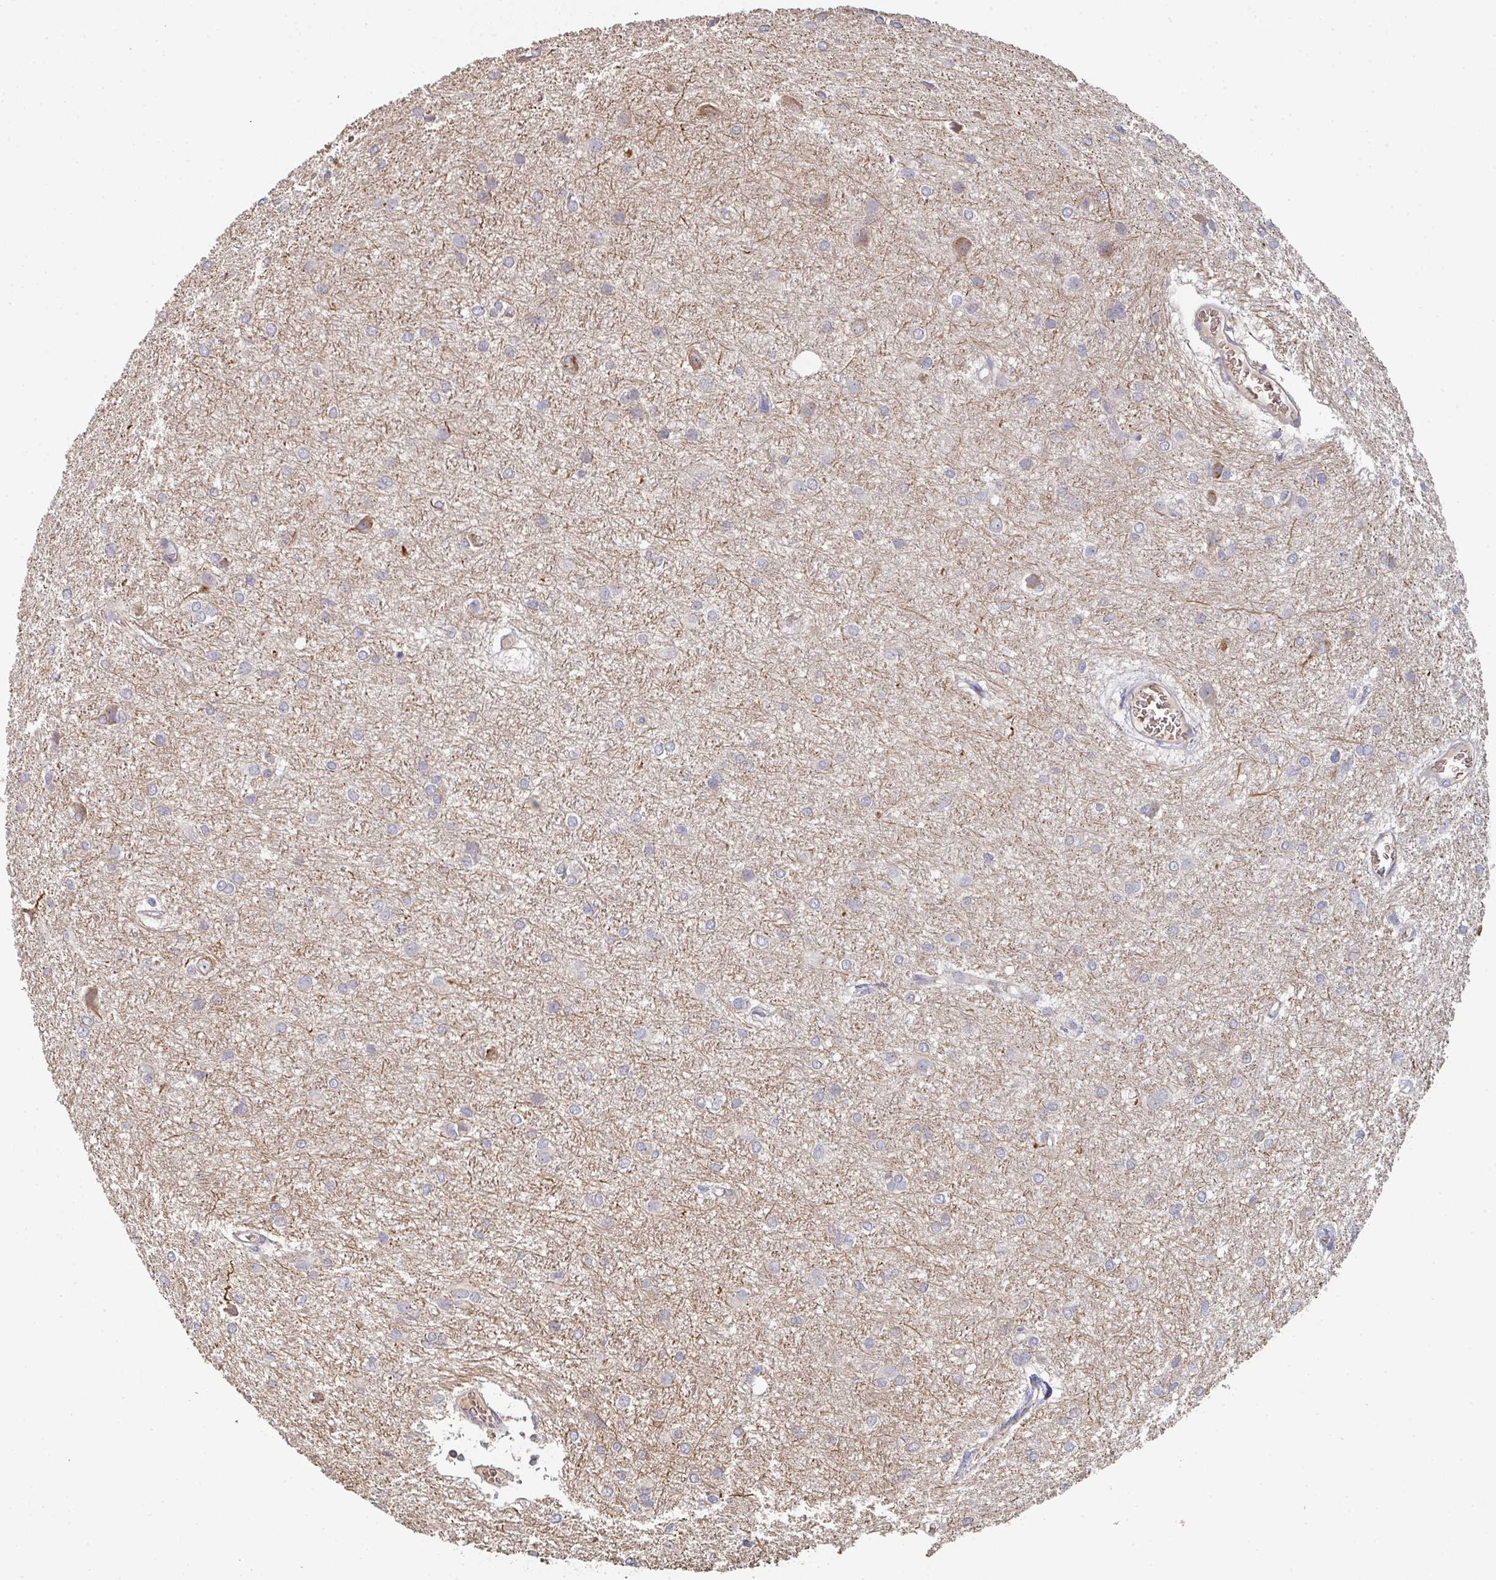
{"staining": {"intensity": "negative", "quantity": "none", "location": "none"}, "tissue": "glioma", "cell_type": "Tumor cells", "image_type": "cancer", "snomed": [{"axis": "morphology", "description": "Glioma, malignant, High grade"}, {"axis": "topography", "description": "Brain"}], "caption": "This is an immunohistochemistry histopathology image of human malignant high-grade glioma. There is no expression in tumor cells.", "gene": "POLG", "patient": {"sex": "female", "age": 50}}